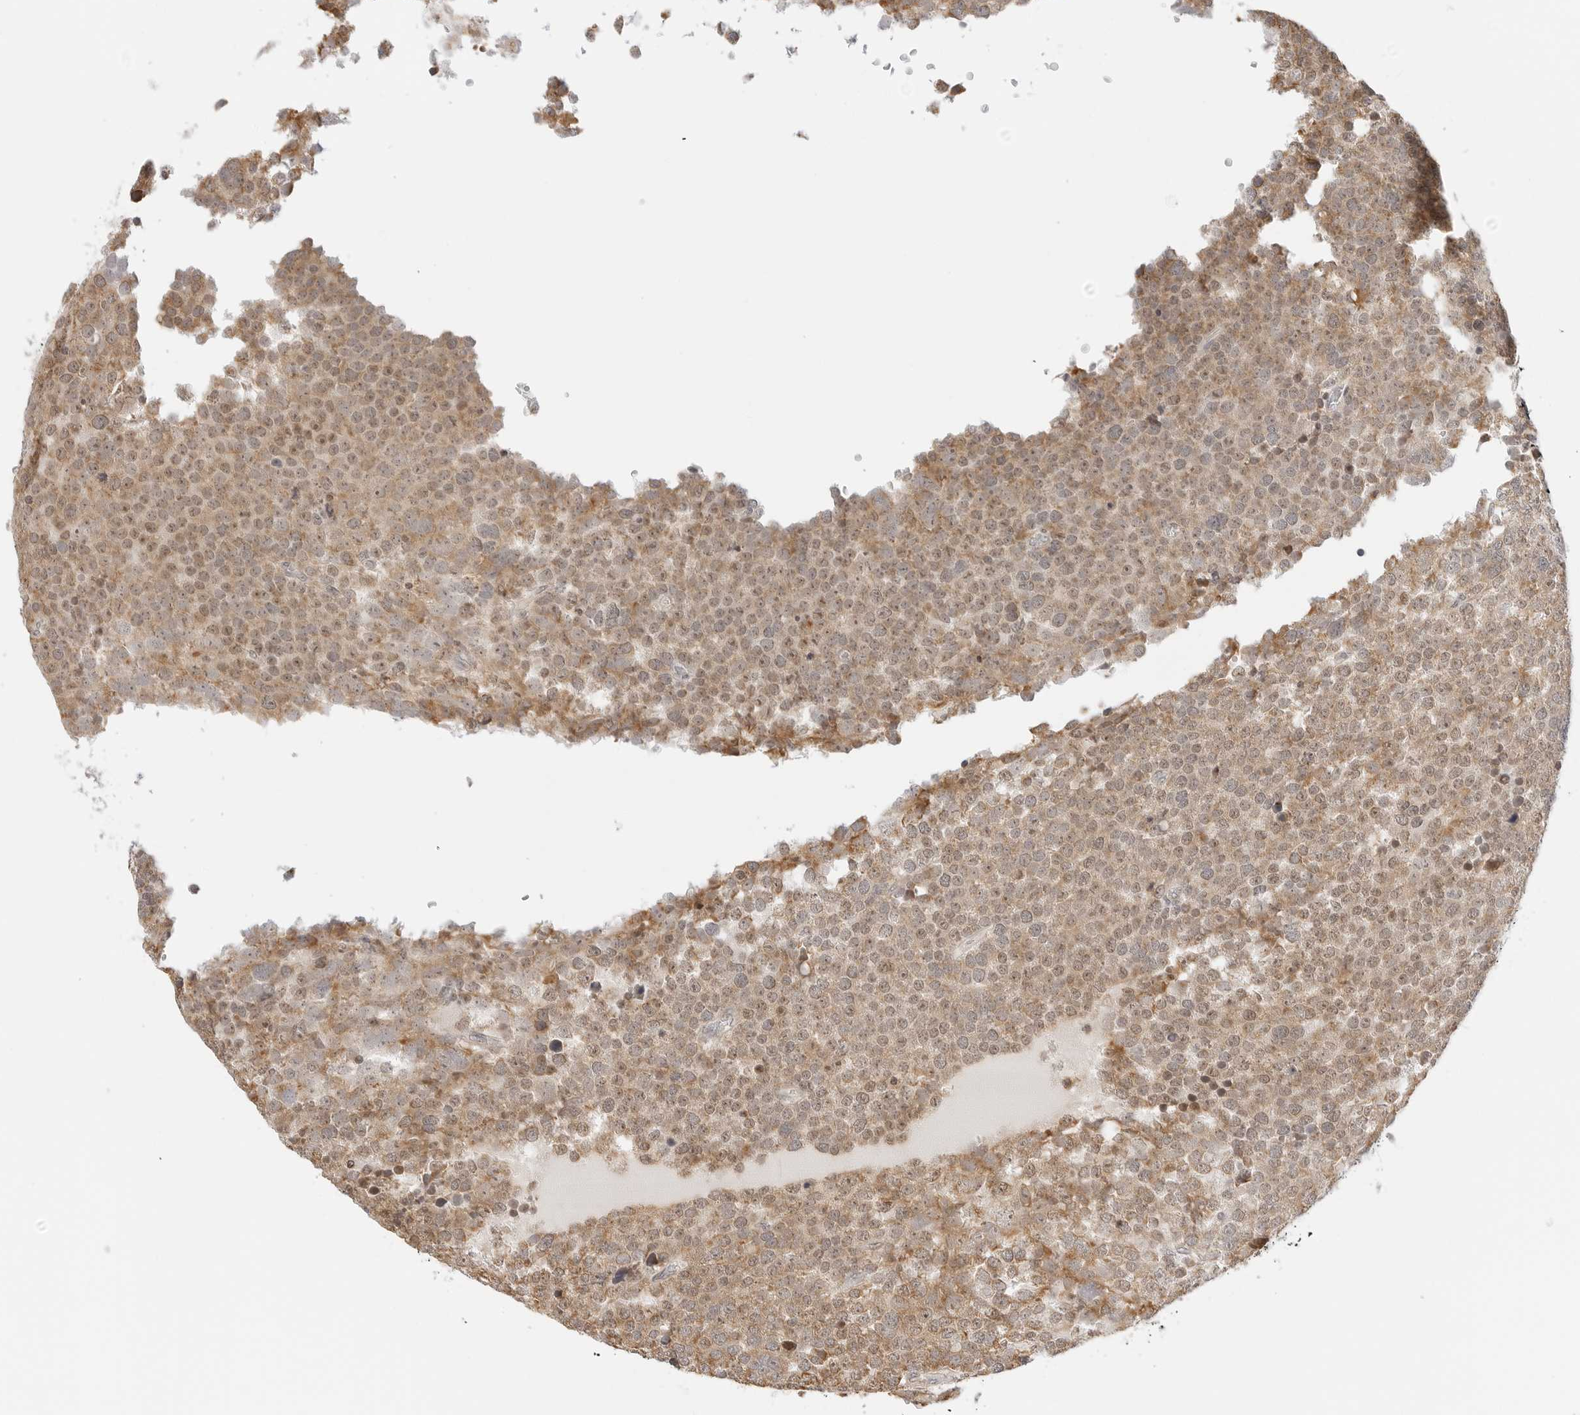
{"staining": {"intensity": "moderate", "quantity": ">75%", "location": "cytoplasmic/membranous,nuclear"}, "tissue": "testis cancer", "cell_type": "Tumor cells", "image_type": "cancer", "snomed": [{"axis": "morphology", "description": "Seminoma, NOS"}, {"axis": "topography", "description": "Testis"}], "caption": "Immunohistochemistry (IHC) (DAB) staining of testis cancer (seminoma) displays moderate cytoplasmic/membranous and nuclear protein staining in approximately >75% of tumor cells. (DAB IHC with brightfield microscopy, high magnification).", "gene": "GORAB", "patient": {"sex": "male", "age": 71}}